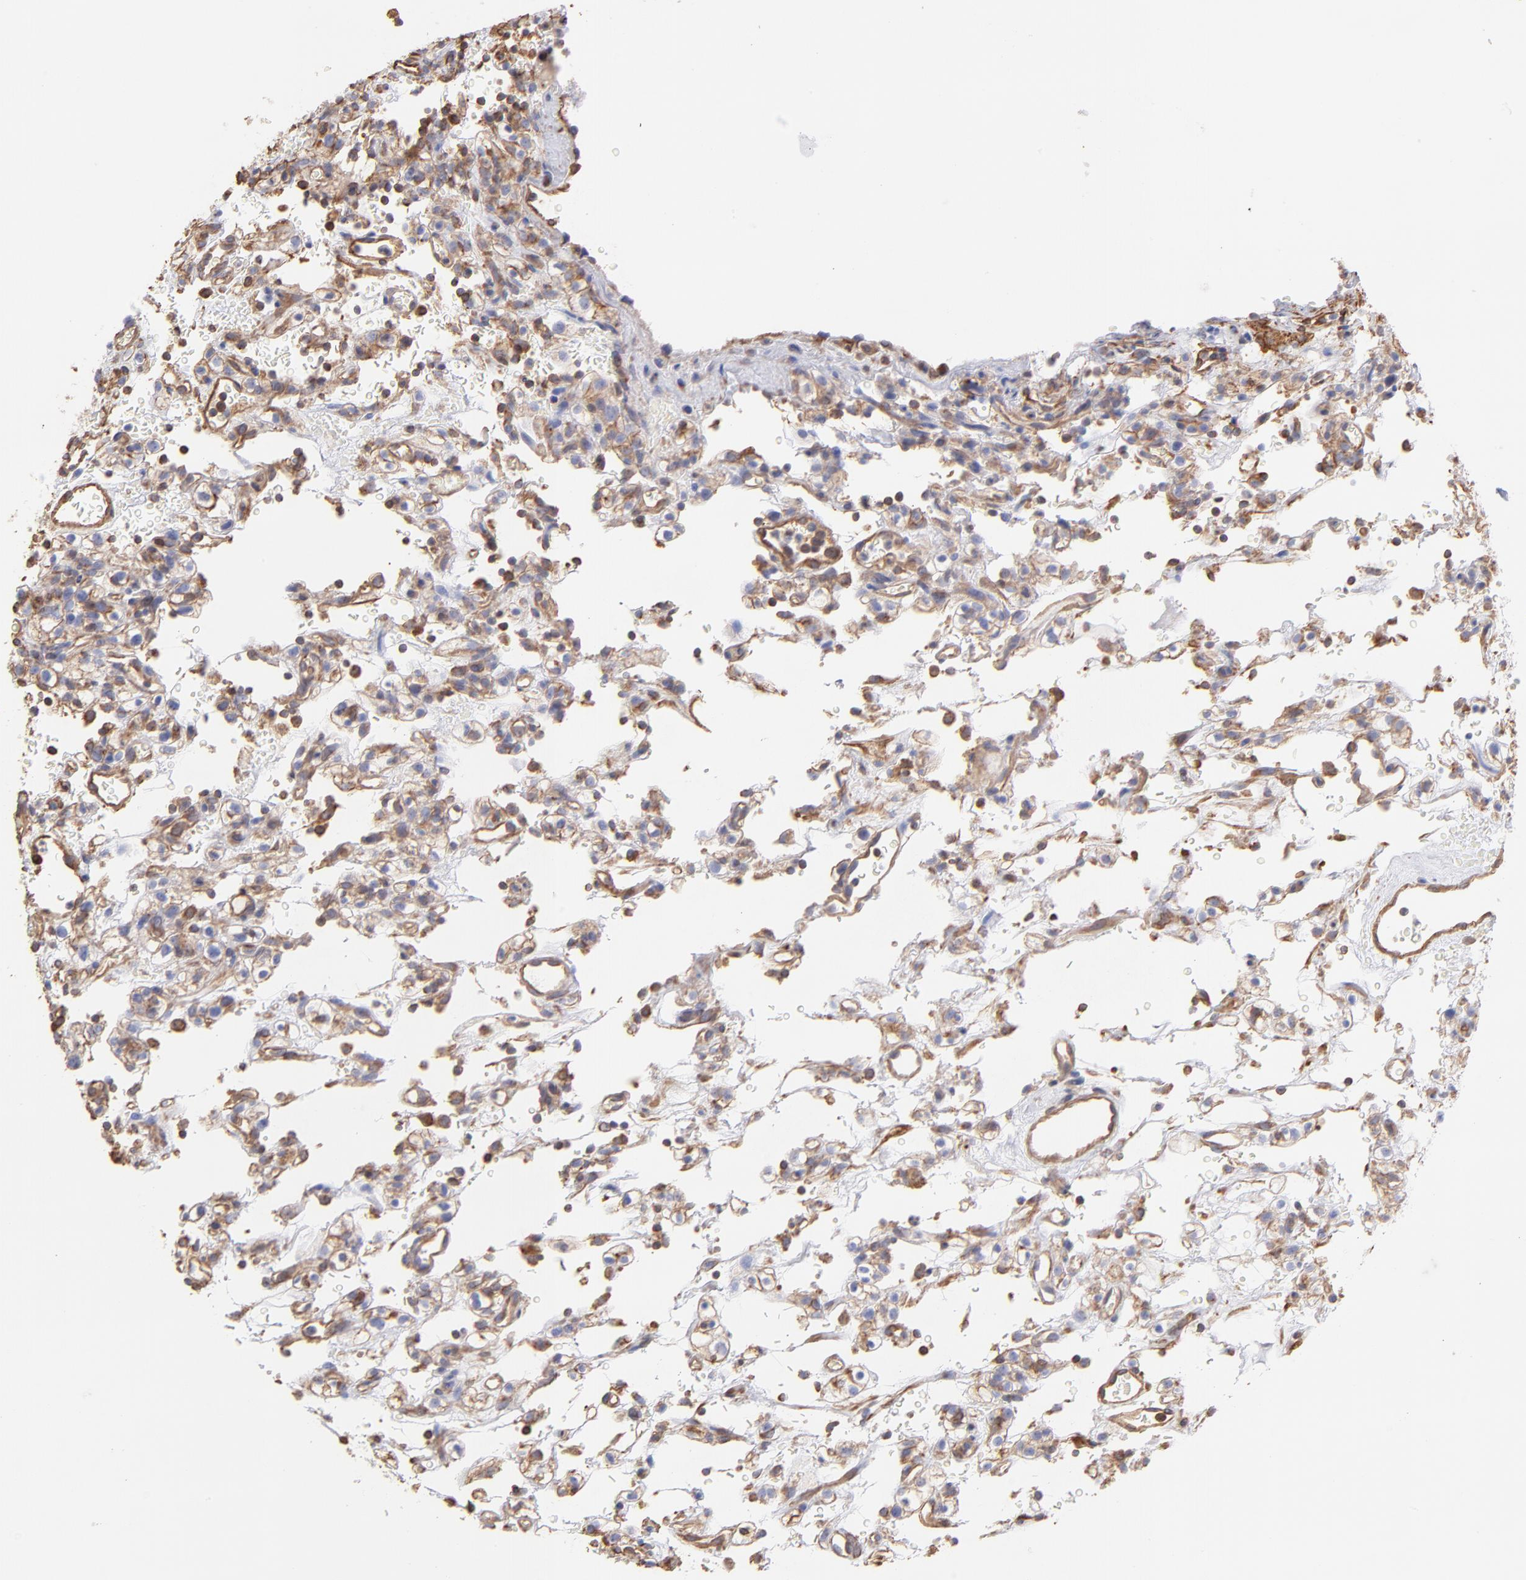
{"staining": {"intensity": "moderate", "quantity": ">75%", "location": "cytoplasmic/membranous"}, "tissue": "renal cancer", "cell_type": "Tumor cells", "image_type": "cancer", "snomed": [{"axis": "morphology", "description": "Normal tissue, NOS"}, {"axis": "morphology", "description": "Adenocarcinoma, NOS"}, {"axis": "topography", "description": "Kidney"}], "caption": "This is a micrograph of IHC staining of adenocarcinoma (renal), which shows moderate expression in the cytoplasmic/membranous of tumor cells.", "gene": "PLEC", "patient": {"sex": "female", "age": 72}}